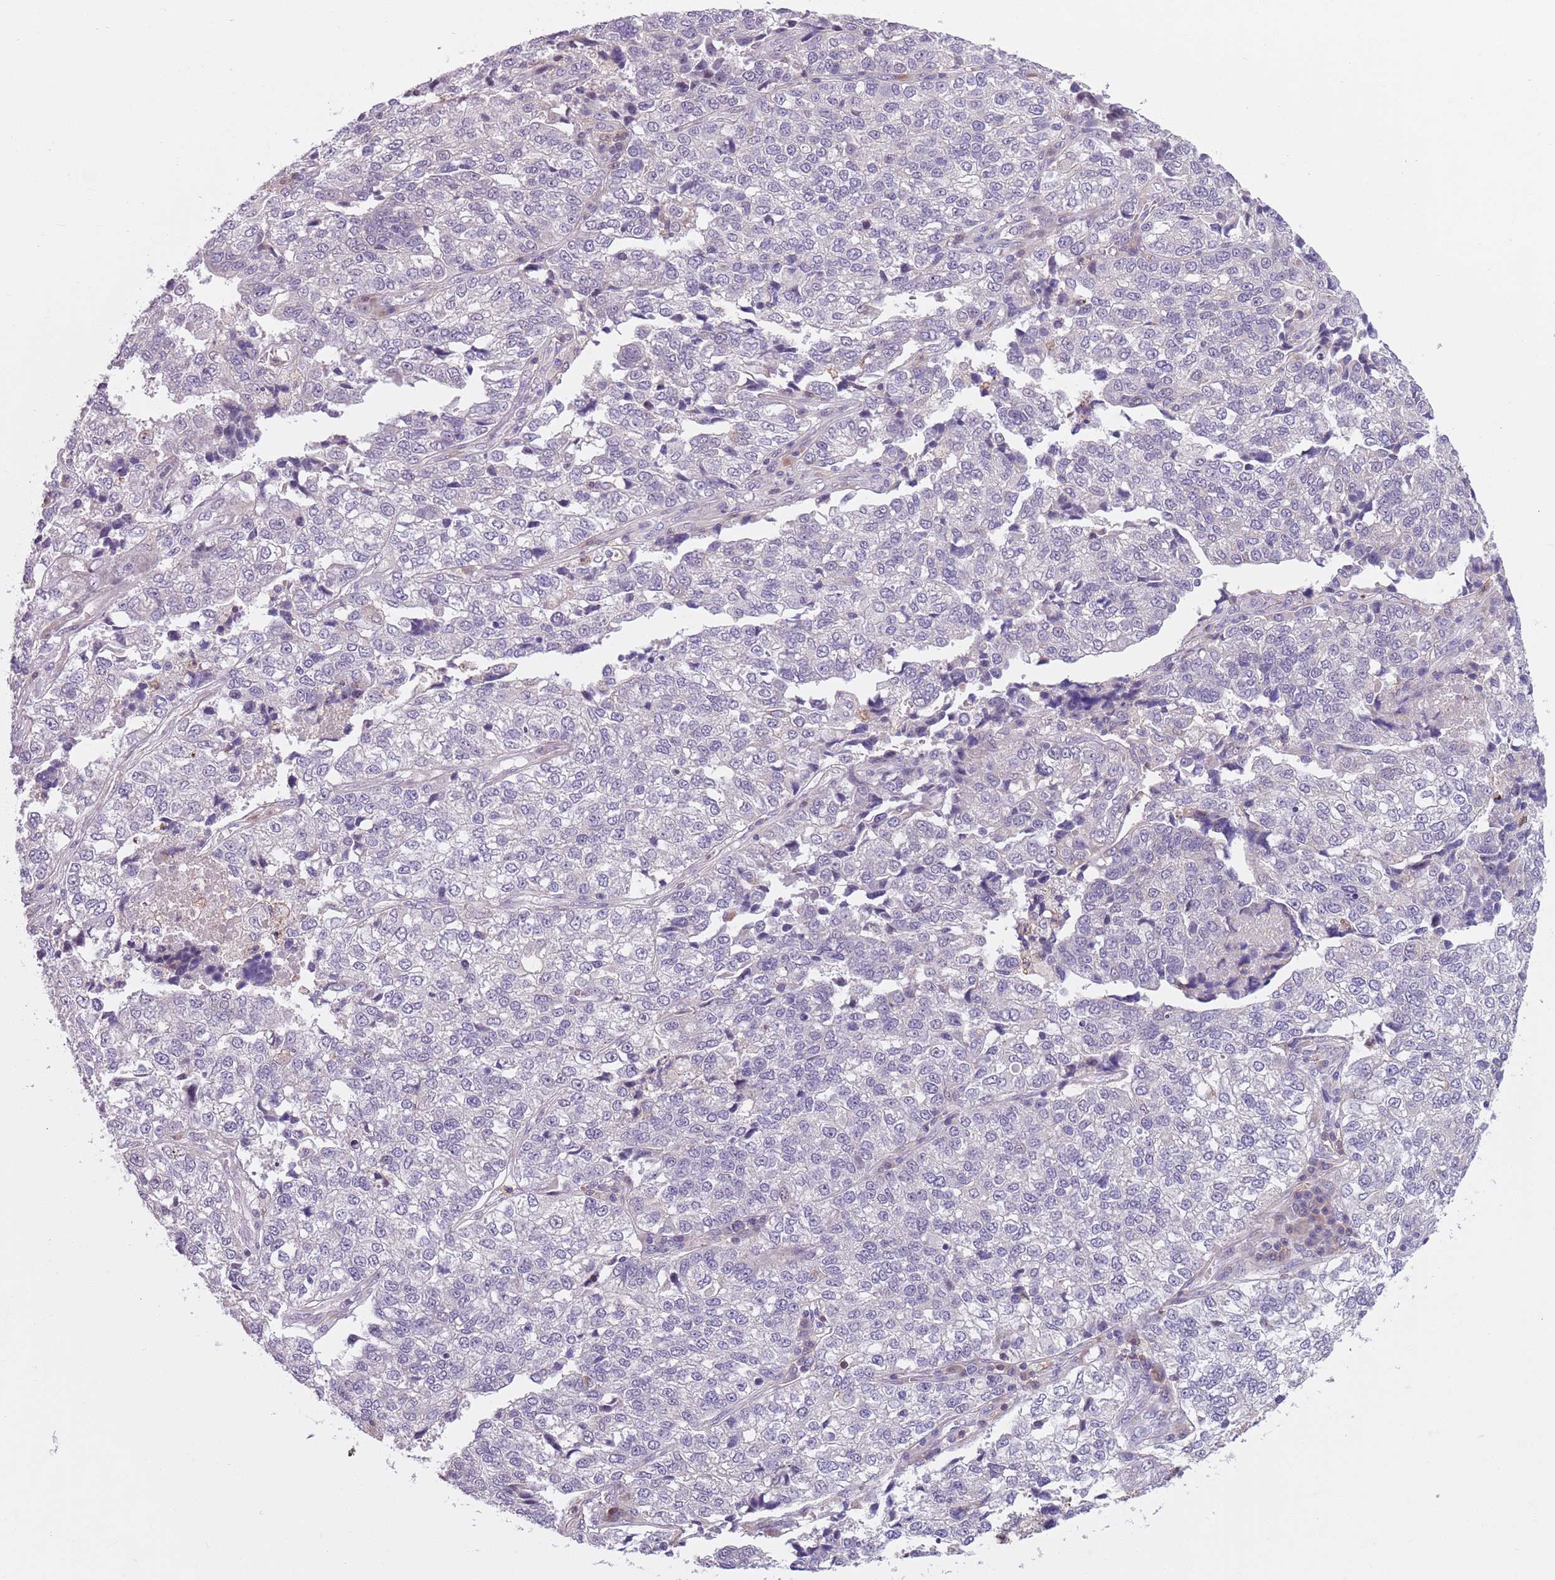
{"staining": {"intensity": "negative", "quantity": "none", "location": "none"}, "tissue": "lung cancer", "cell_type": "Tumor cells", "image_type": "cancer", "snomed": [{"axis": "morphology", "description": "Adenocarcinoma, NOS"}, {"axis": "topography", "description": "Lung"}], "caption": "This is an IHC photomicrograph of lung cancer (adenocarcinoma). There is no expression in tumor cells.", "gene": "JAML", "patient": {"sex": "male", "age": 49}}